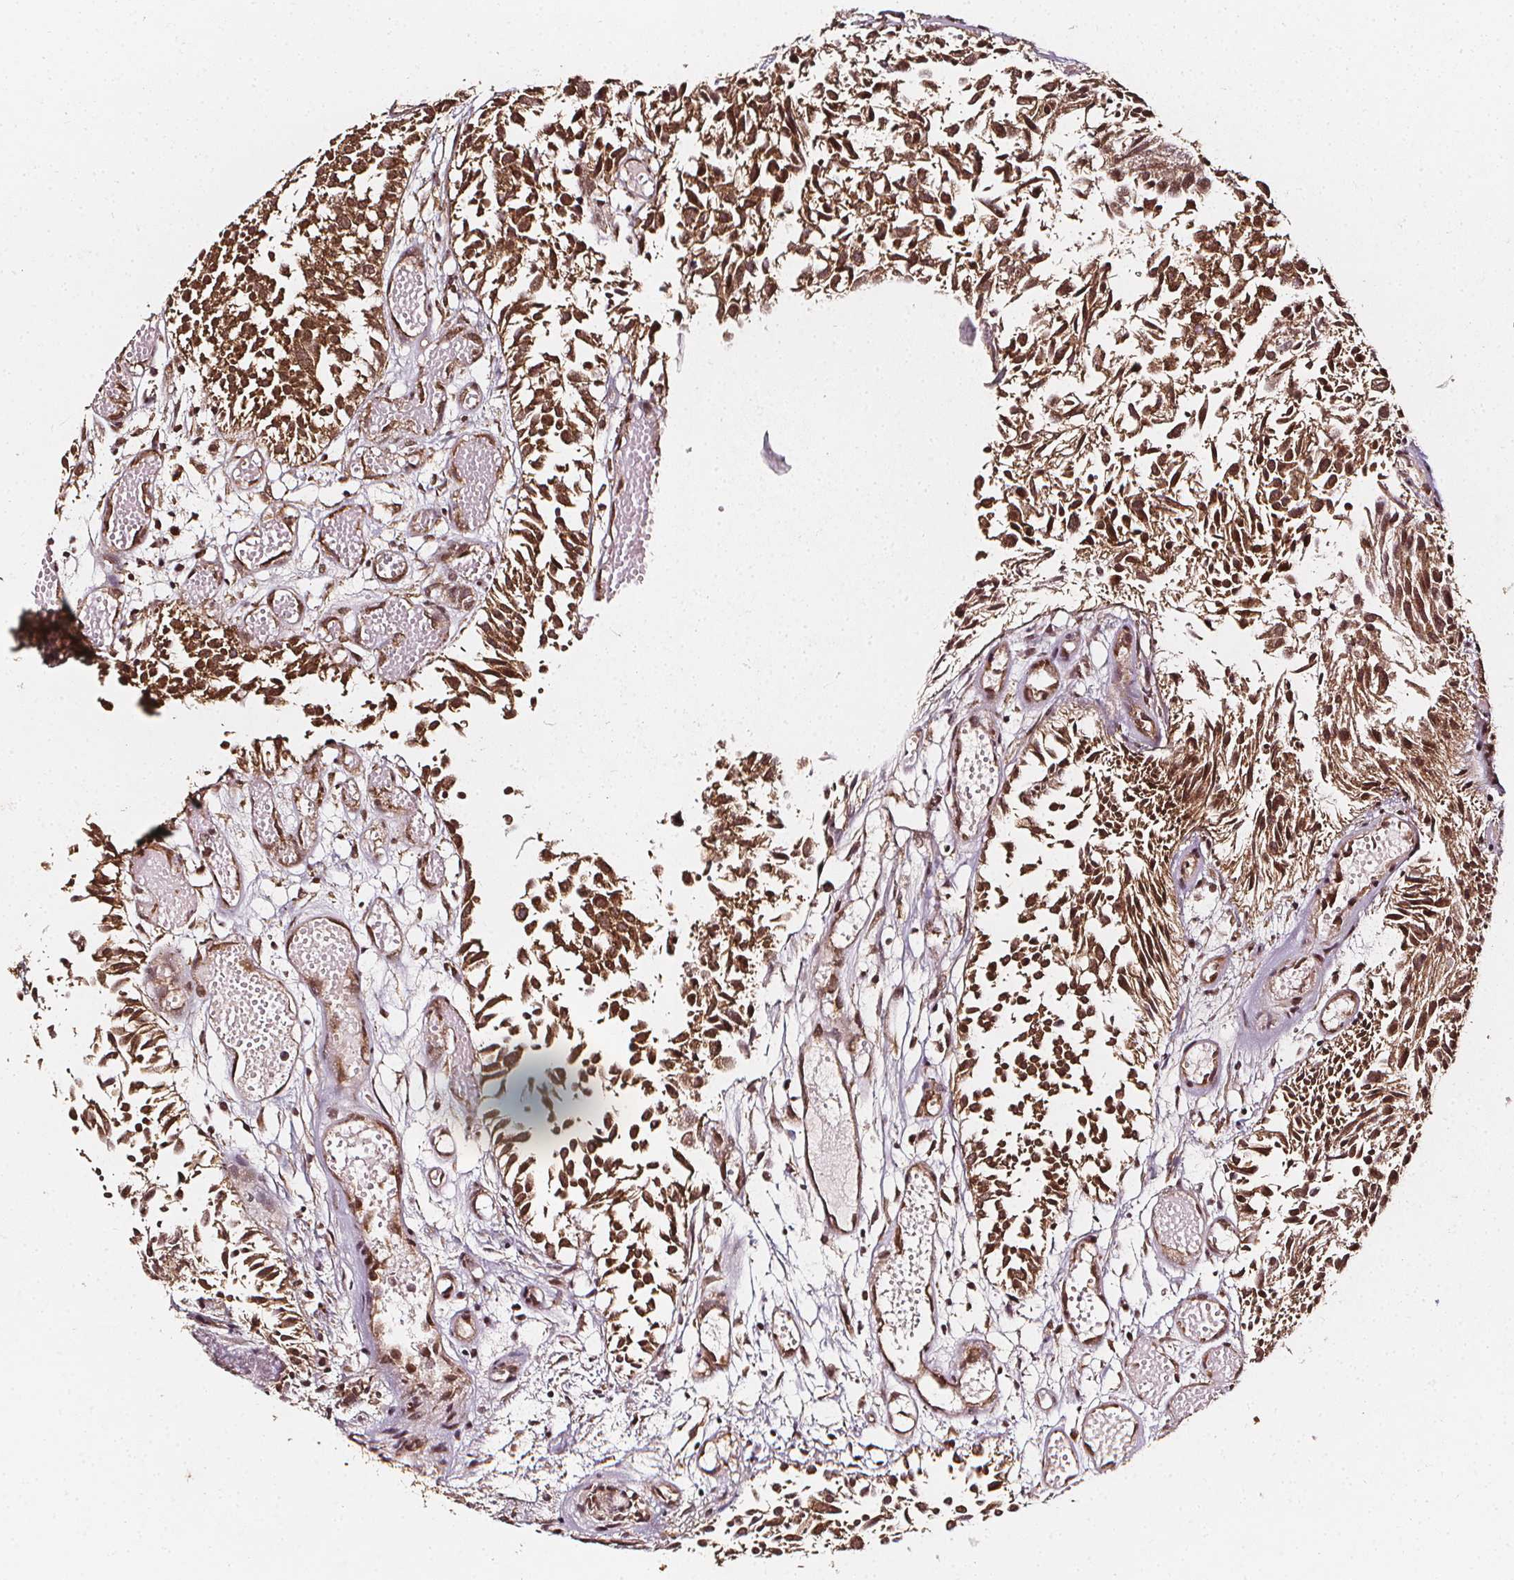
{"staining": {"intensity": "moderate", "quantity": ">75%", "location": "cytoplasmic/membranous,nuclear"}, "tissue": "urothelial cancer", "cell_type": "Tumor cells", "image_type": "cancer", "snomed": [{"axis": "morphology", "description": "Urothelial carcinoma, Low grade"}, {"axis": "topography", "description": "Urinary bladder"}], "caption": "Approximately >75% of tumor cells in human urothelial carcinoma (low-grade) demonstrate moderate cytoplasmic/membranous and nuclear protein staining as visualized by brown immunohistochemical staining.", "gene": "SMN1", "patient": {"sex": "male", "age": 70}}